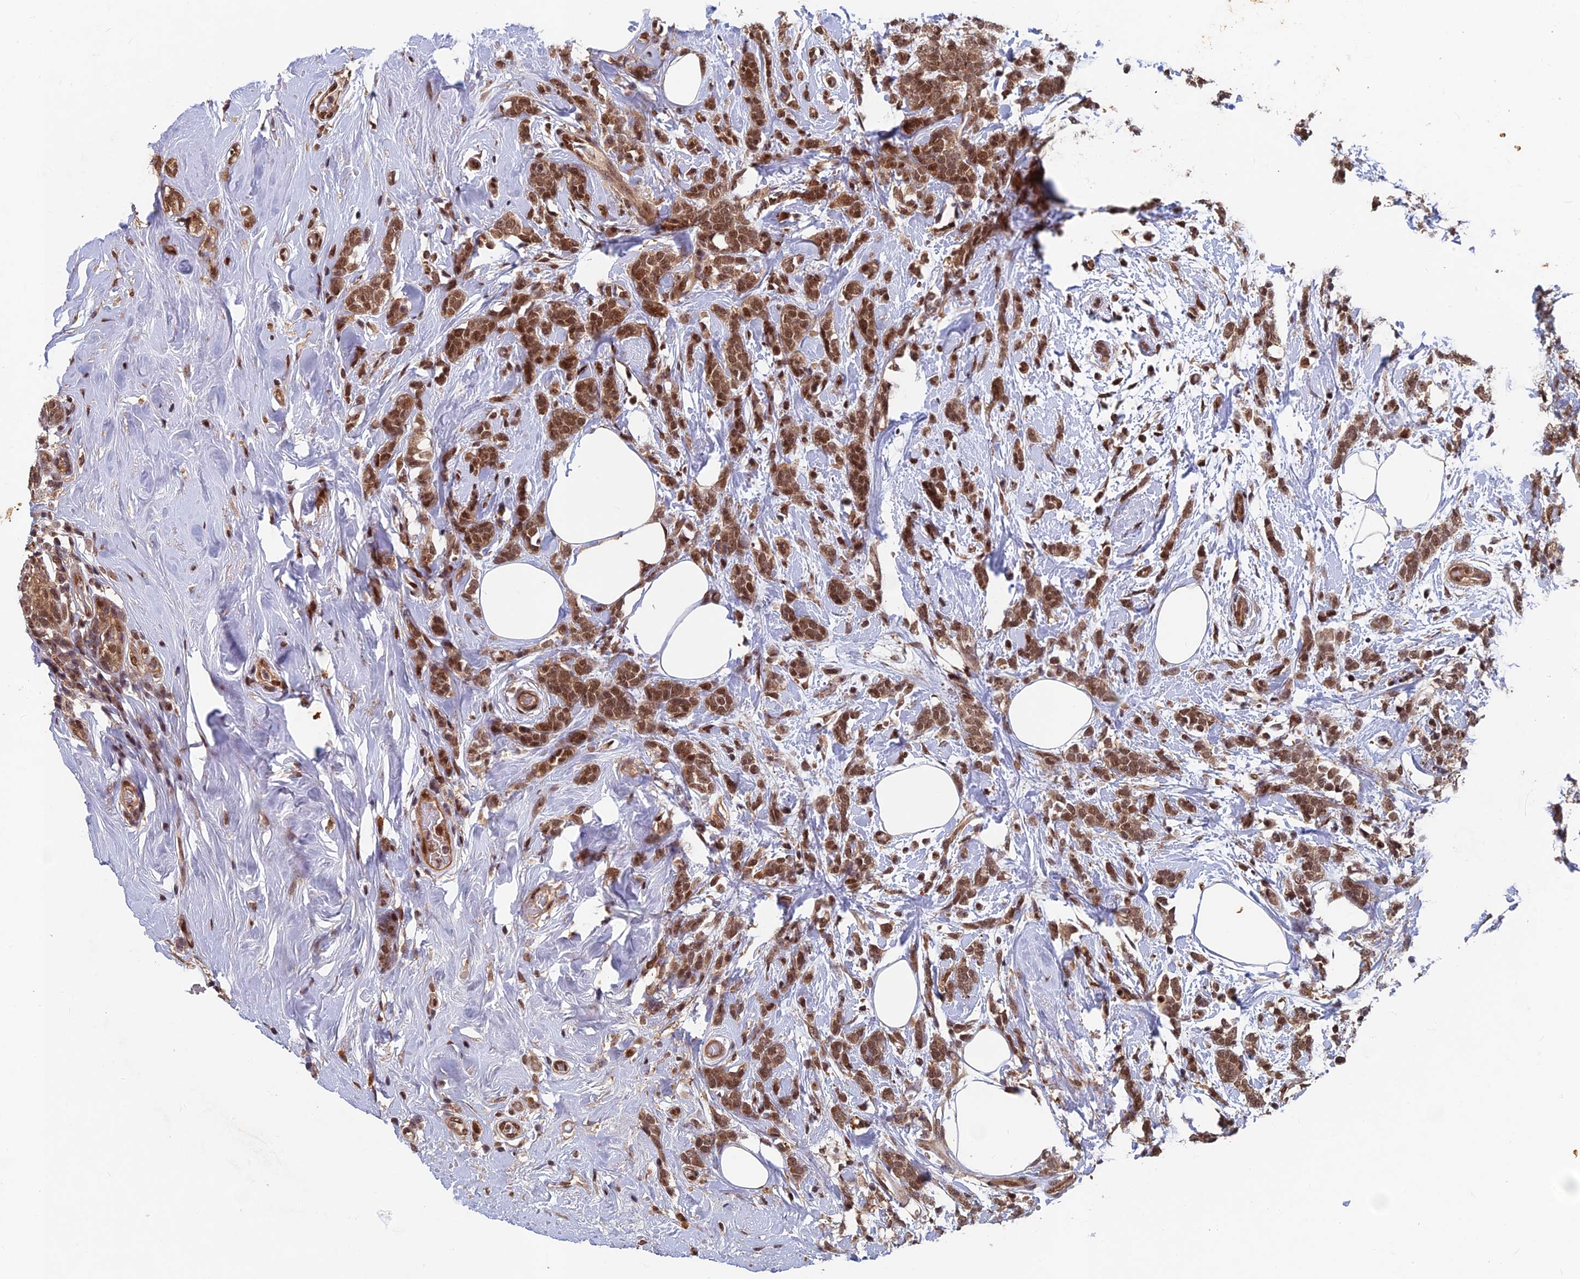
{"staining": {"intensity": "moderate", "quantity": ">75%", "location": "cytoplasmic/membranous,nuclear"}, "tissue": "breast cancer", "cell_type": "Tumor cells", "image_type": "cancer", "snomed": [{"axis": "morphology", "description": "Lobular carcinoma"}, {"axis": "topography", "description": "Breast"}], "caption": "Immunohistochemical staining of breast cancer reveals medium levels of moderate cytoplasmic/membranous and nuclear protein expression in about >75% of tumor cells.", "gene": "FAM53C", "patient": {"sex": "female", "age": 58}}